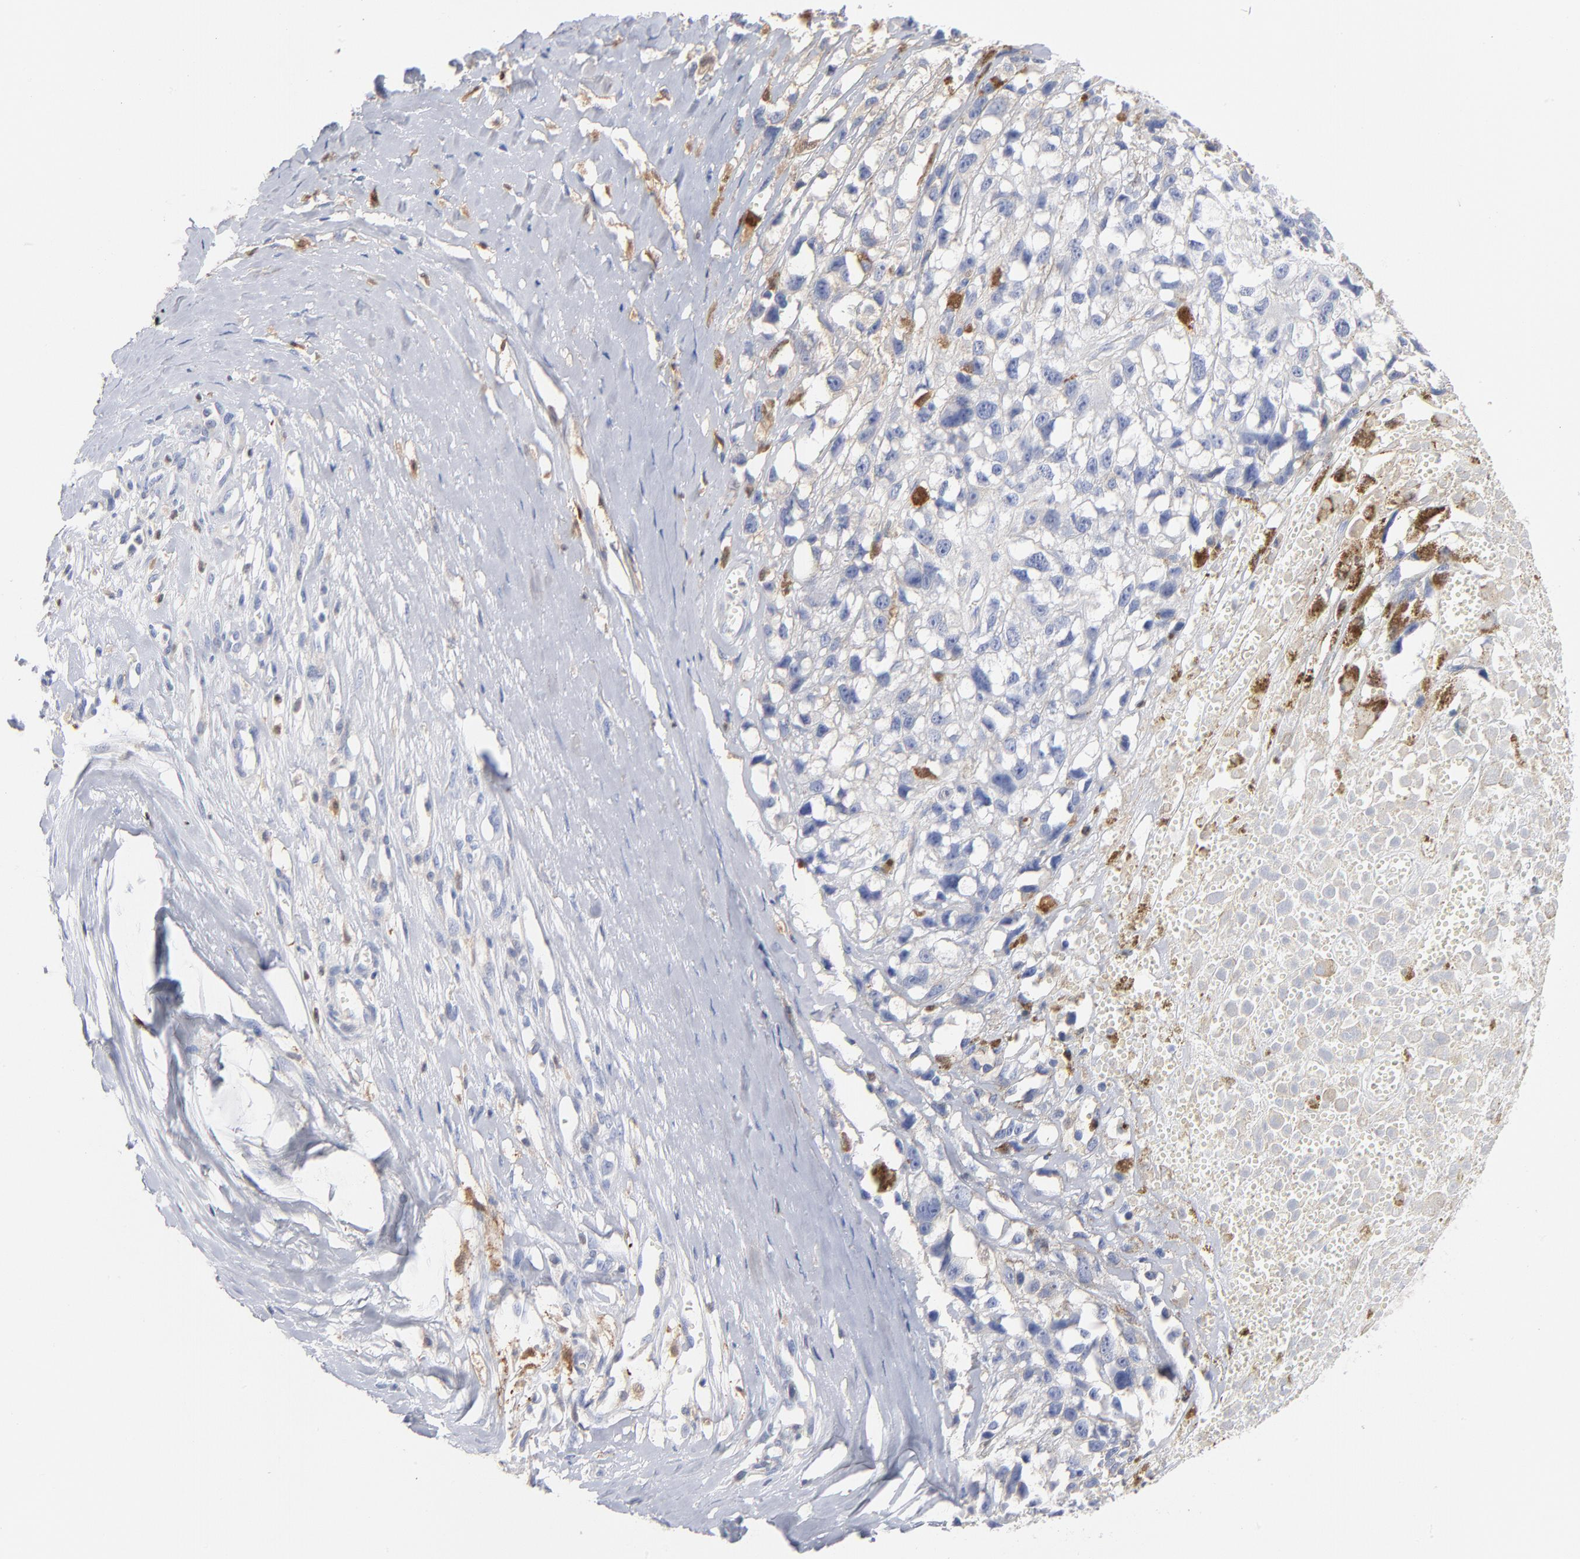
{"staining": {"intensity": "negative", "quantity": "none", "location": "none"}, "tissue": "melanoma", "cell_type": "Tumor cells", "image_type": "cancer", "snomed": [{"axis": "morphology", "description": "Malignant melanoma, Metastatic site"}, {"axis": "topography", "description": "Lymph node"}], "caption": "Immunohistochemical staining of melanoma displays no significant expression in tumor cells.", "gene": "IFIT2", "patient": {"sex": "male", "age": 59}}